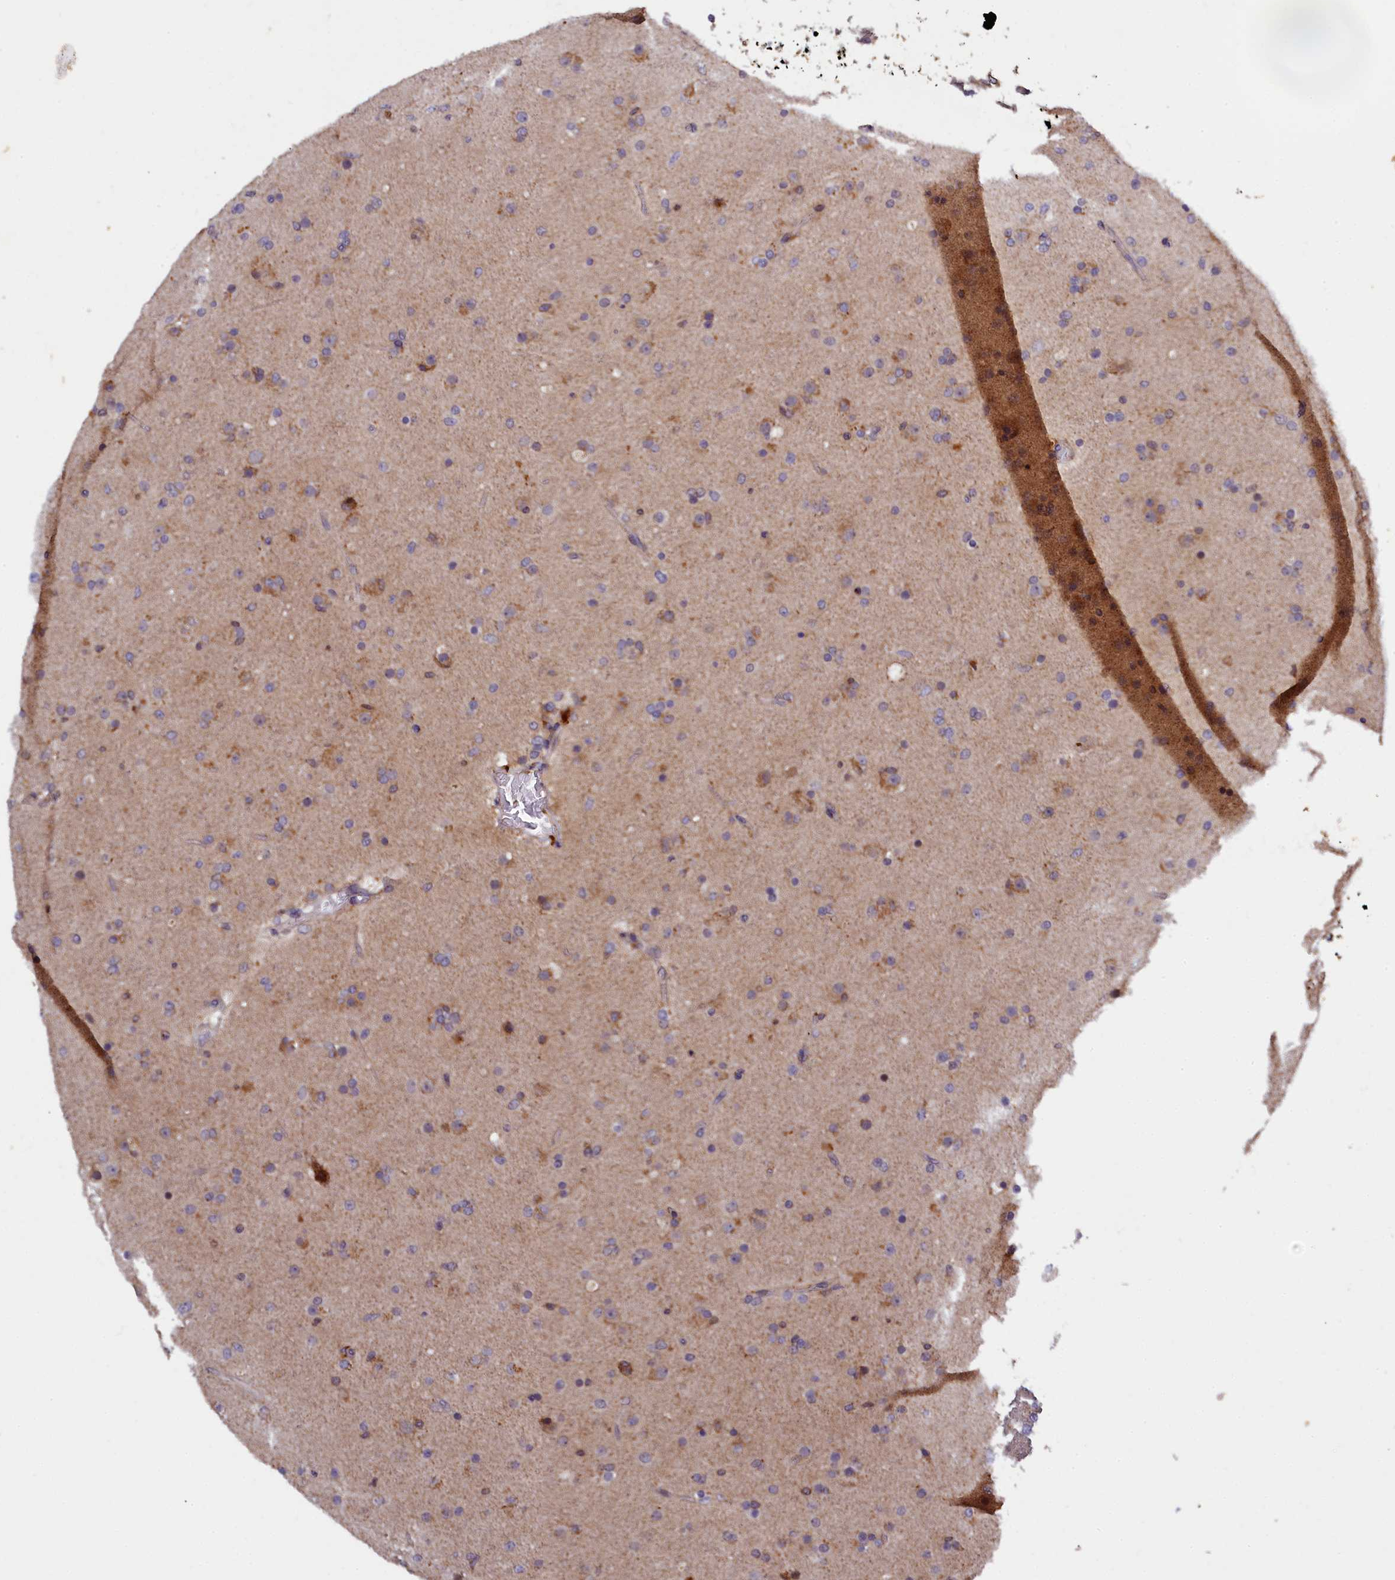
{"staining": {"intensity": "weak", "quantity": "<25%", "location": "cytoplasmic/membranous"}, "tissue": "glioma", "cell_type": "Tumor cells", "image_type": "cancer", "snomed": [{"axis": "morphology", "description": "Glioma, malignant, Low grade"}, {"axis": "topography", "description": "Brain"}], "caption": "There is no significant expression in tumor cells of glioma.", "gene": "NAIP", "patient": {"sex": "male", "age": 65}}